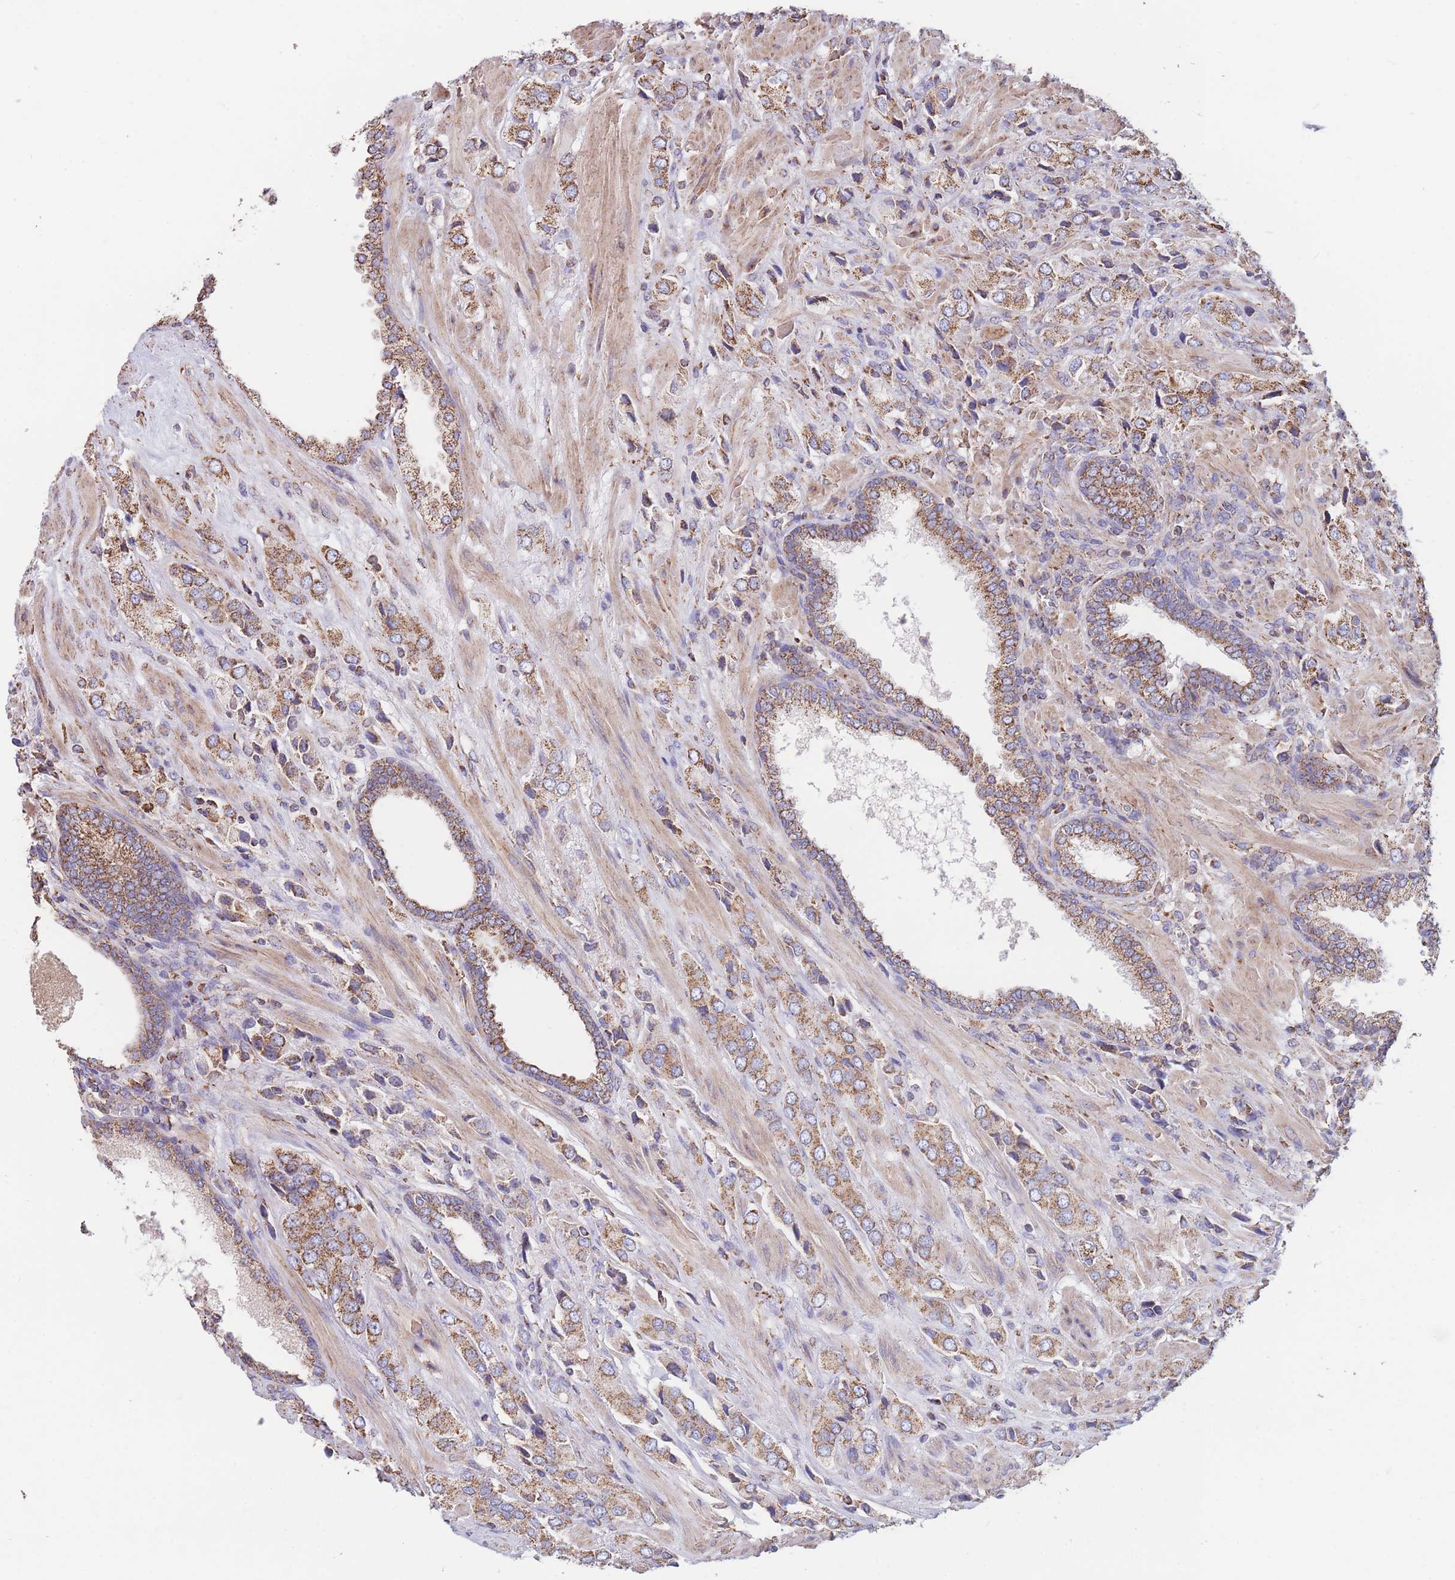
{"staining": {"intensity": "moderate", "quantity": ">75%", "location": "cytoplasmic/membranous"}, "tissue": "prostate cancer", "cell_type": "Tumor cells", "image_type": "cancer", "snomed": [{"axis": "morphology", "description": "Adenocarcinoma, High grade"}, {"axis": "topography", "description": "Prostate and seminal vesicle, NOS"}], "caption": "Approximately >75% of tumor cells in prostate adenocarcinoma (high-grade) demonstrate moderate cytoplasmic/membranous protein expression as visualized by brown immunohistochemical staining.", "gene": "FKBP8", "patient": {"sex": "male", "age": 64}}